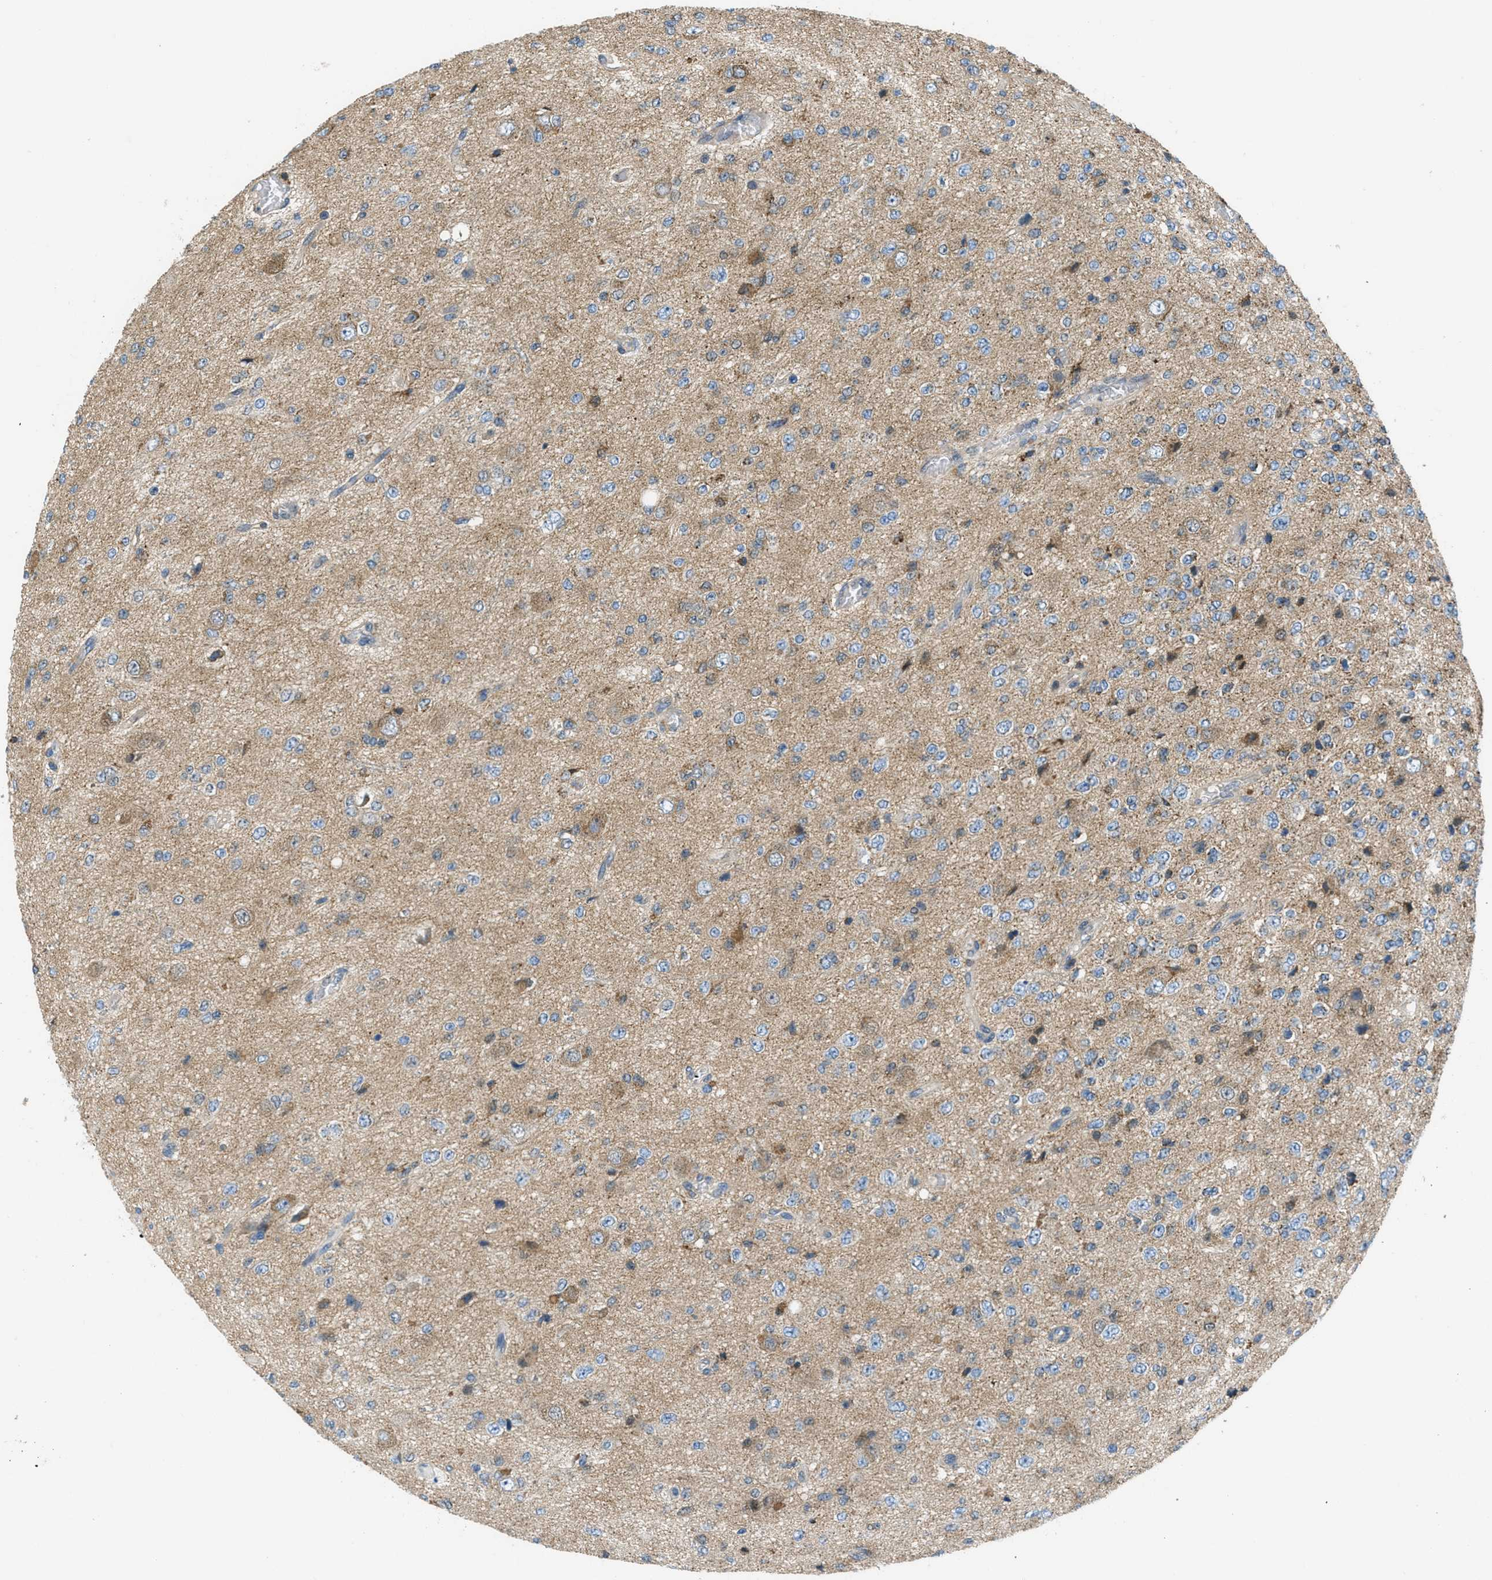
{"staining": {"intensity": "moderate", "quantity": "25%-75%", "location": "cytoplasmic/membranous"}, "tissue": "glioma", "cell_type": "Tumor cells", "image_type": "cancer", "snomed": [{"axis": "morphology", "description": "Glioma, malignant, High grade"}, {"axis": "topography", "description": "pancreas cauda"}], "caption": "IHC micrograph of neoplastic tissue: glioma stained using immunohistochemistry (IHC) displays medium levels of moderate protein expression localized specifically in the cytoplasmic/membranous of tumor cells, appearing as a cytoplasmic/membranous brown color.", "gene": "PIP5K1C", "patient": {"sex": "male", "age": 60}}